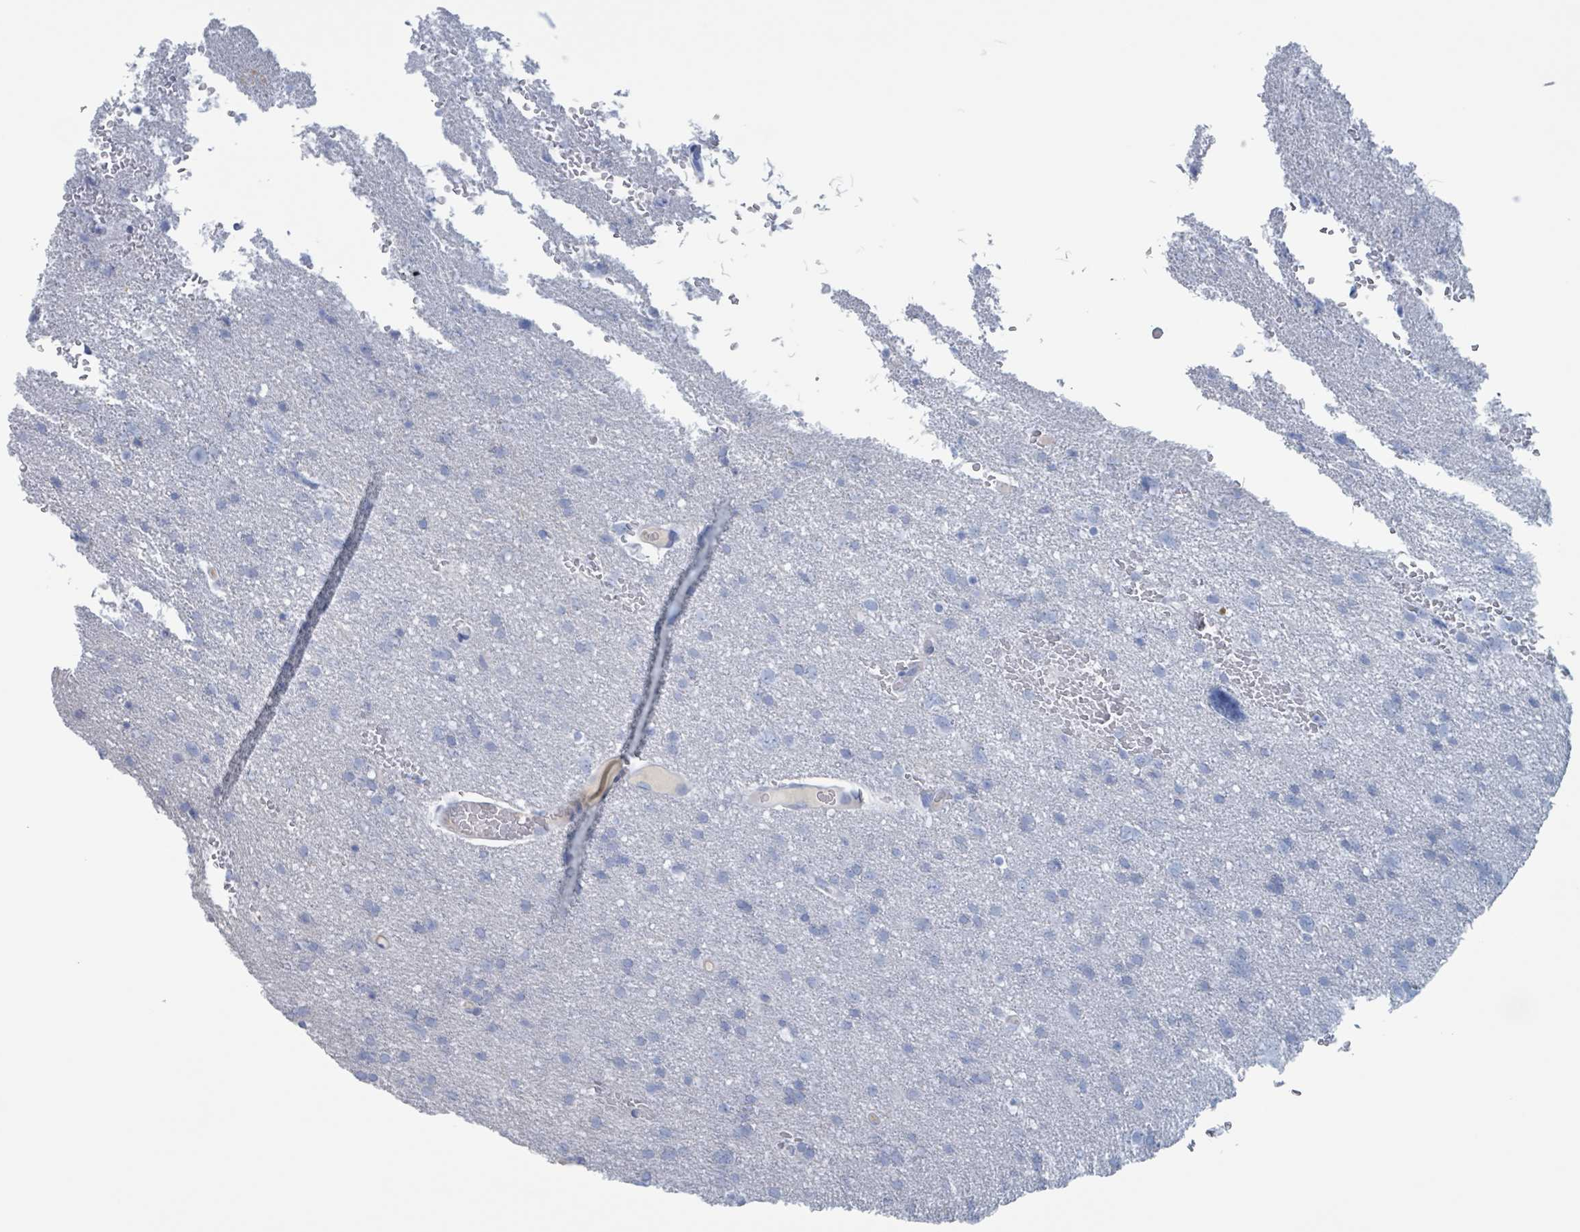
{"staining": {"intensity": "negative", "quantity": "none", "location": "none"}, "tissue": "glioma", "cell_type": "Tumor cells", "image_type": "cancer", "snomed": [{"axis": "morphology", "description": "Glioma, malignant, High grade"}, {"axis": "topography", "description": "Brain"}], "caption": "Human glioma stained for a protein using immunohistochemistry exhibits no staining in tumor cells.", "gene": "KLK4", "patient": {"sex": "male", "age": 61}}